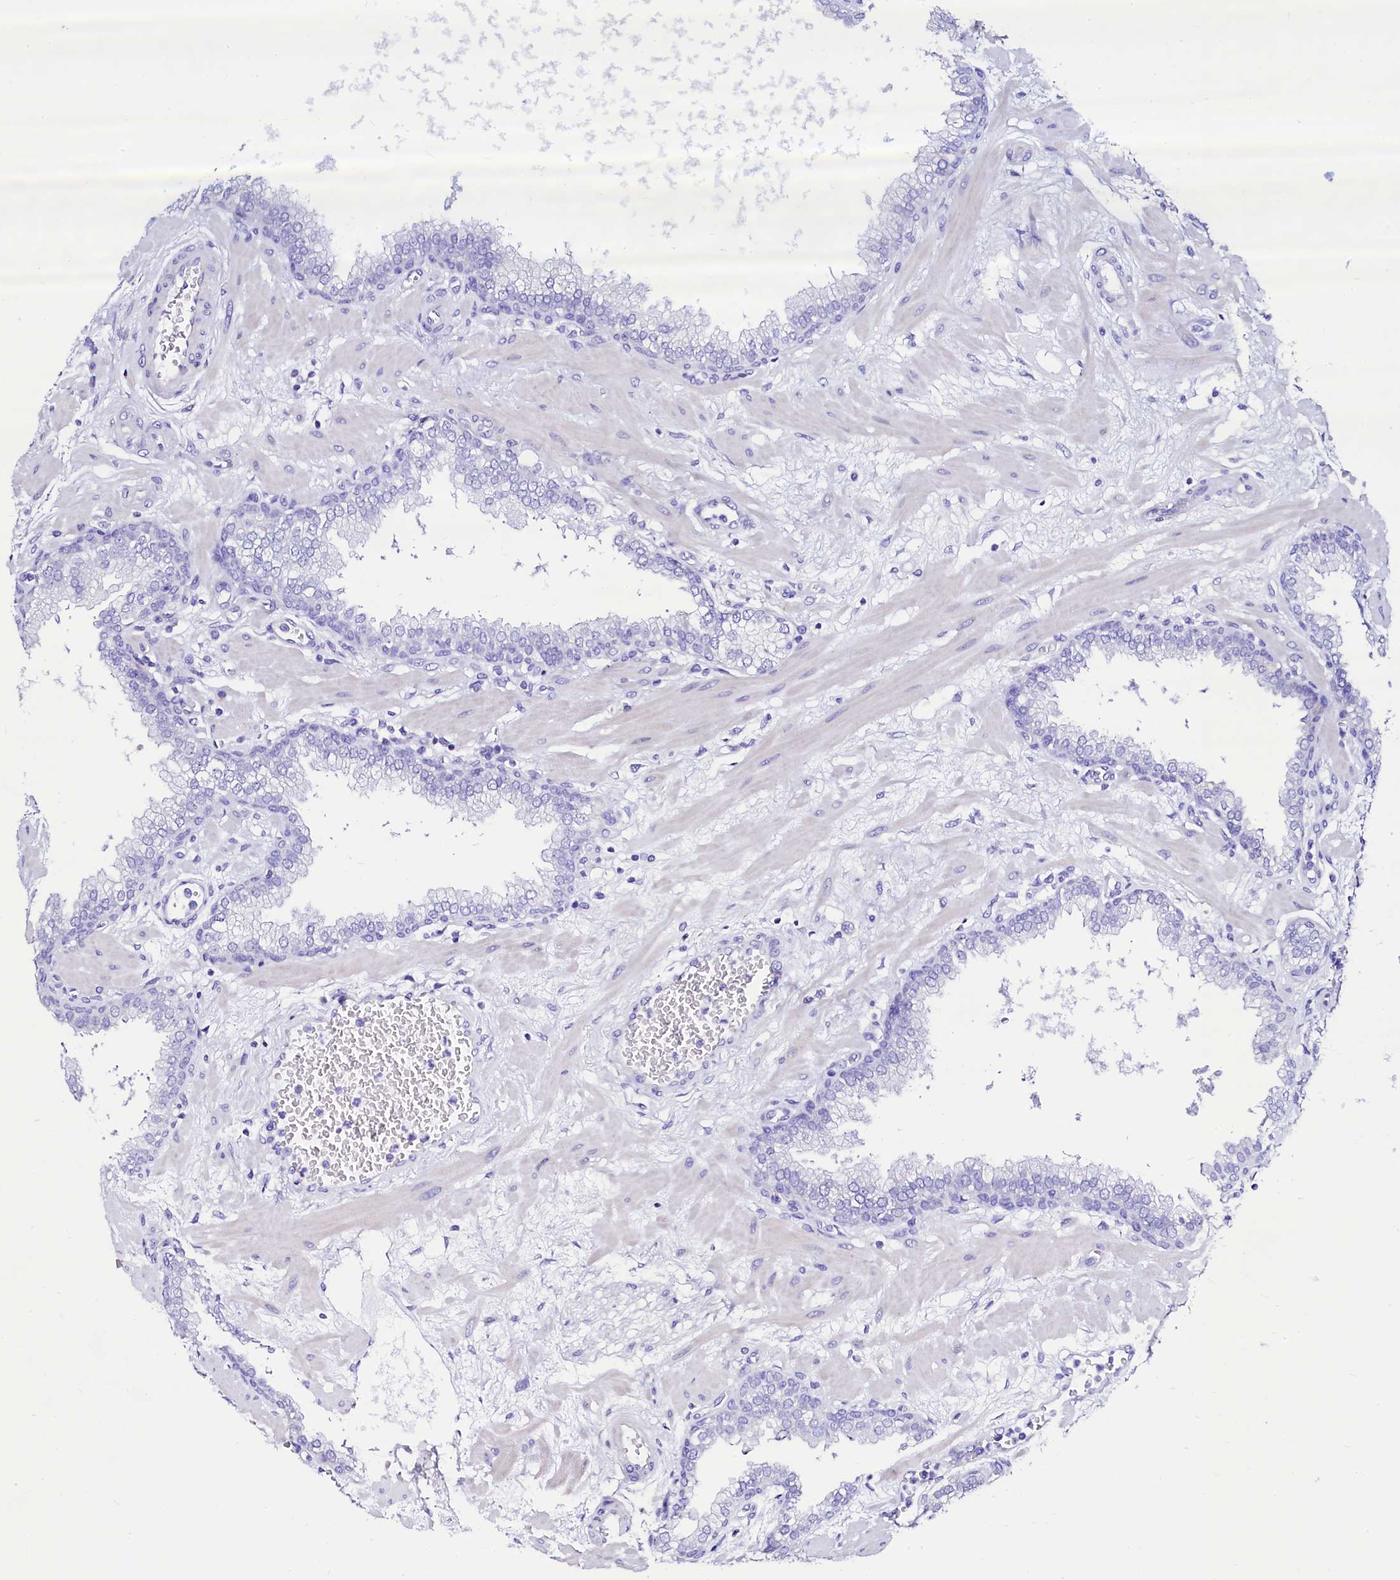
{"staining": {"intensity": "negative", "quantity": "none", "location": "none"}, "tissue": "prostate", "cell_type": "Glandular cells", "image_type": "normal", "snomed": [{"axis": "morphology", "description": "Normal tissue, NOS"}, {"axis": "morphology", "description": "Urothelial carcinoma, Low grade"}, {"axis": "topography", "description": "Urinary bladder"}, {"axis": "topography", "description": "Prostate"}], "caption": "This is a photomicrograph of IHC staining of benign prostate, which shows no expression in glandular cells.", "gene": "RBP3", "patient": {"sex": "male", "age": 60}}